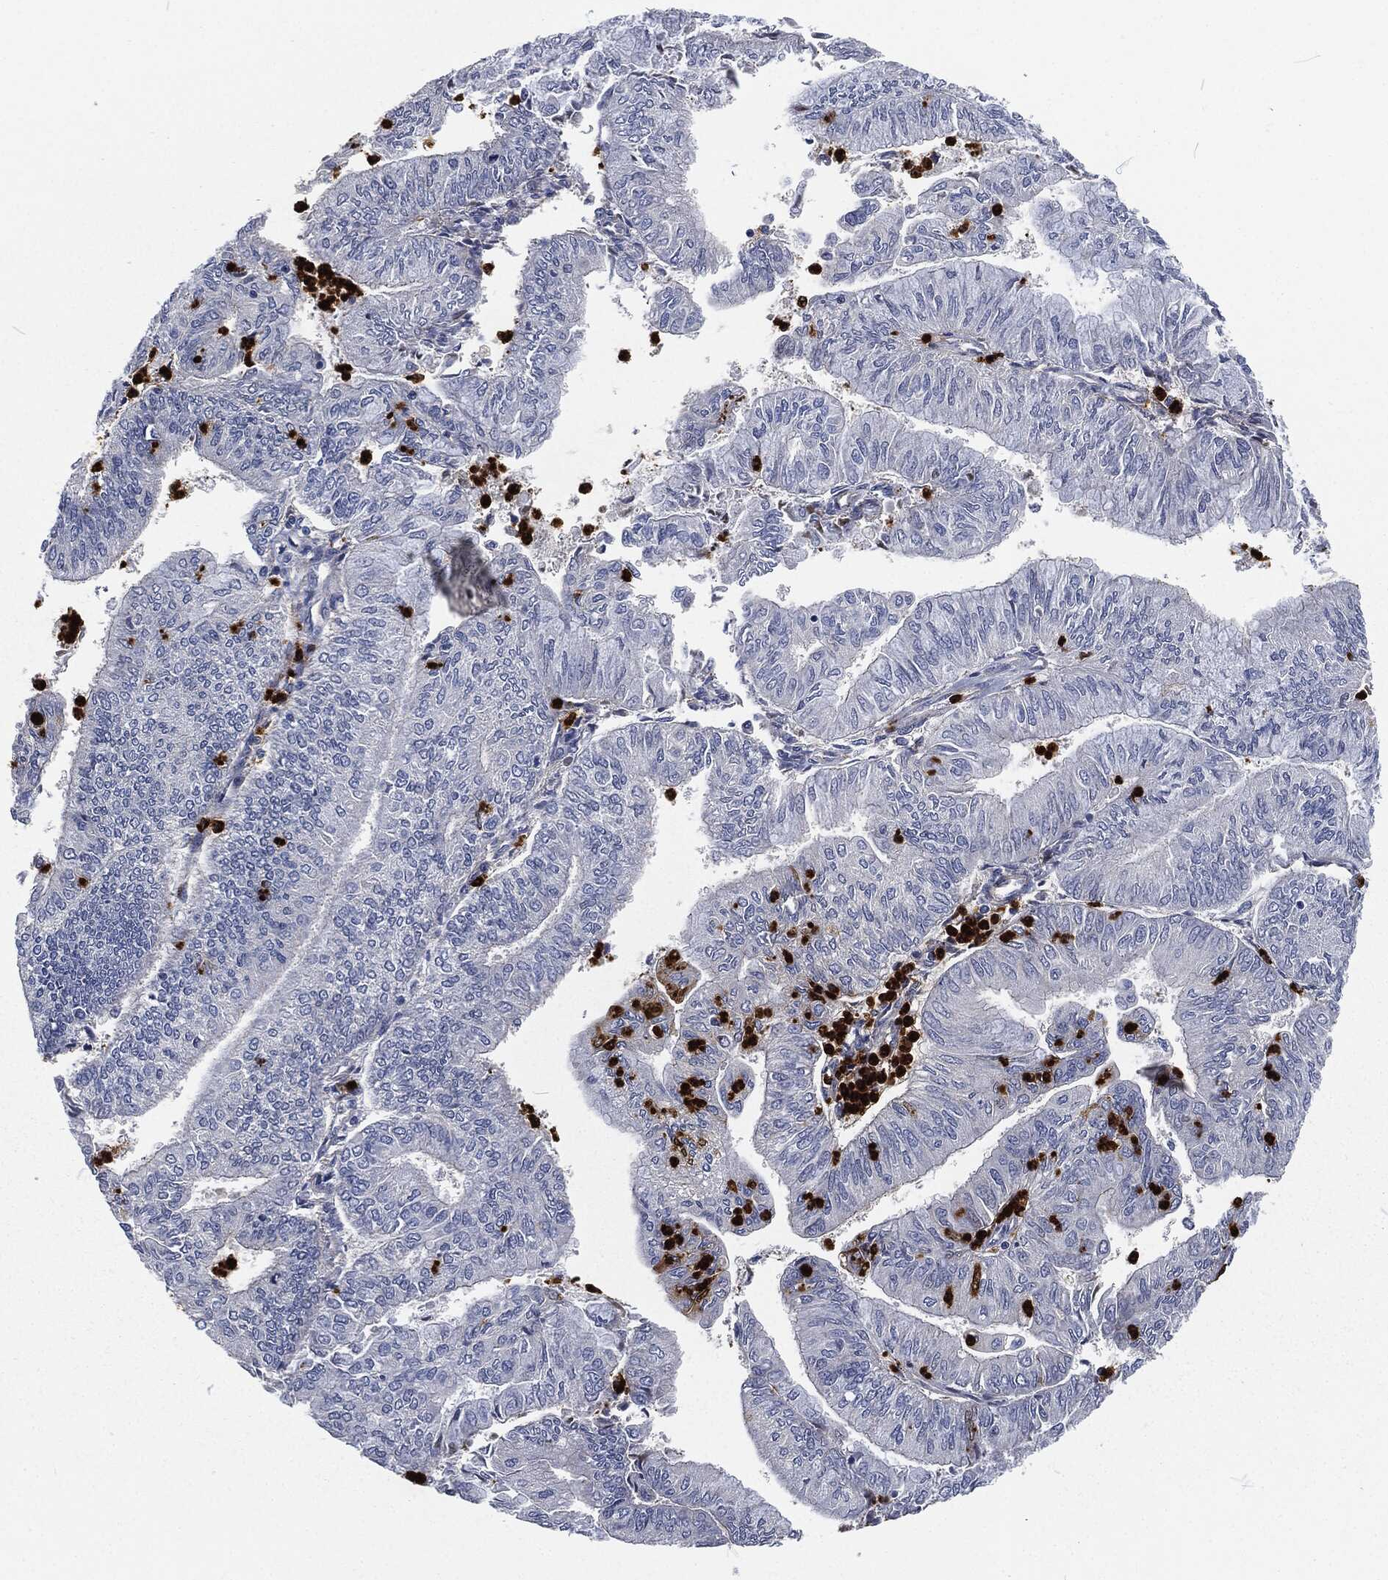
{"staining": {"intensity": "negative", "quantity": "none", "location": "none"}, "tissue": "endometrial cancer", "cell_type": "Tumor cells", "image_type": "cancer", "snomed": [{"axis": "morphology", "description": "Adenocarcinoma, NOS"}, {"axis": "topography", "description": "Endometrium"}], "caption": "Photomicrograph shows no protein positivity in tumor cells of endometrial adenocarcinoma tissue.", "gene": "MPO", "patient": {"sex": "female", "age": 59}}